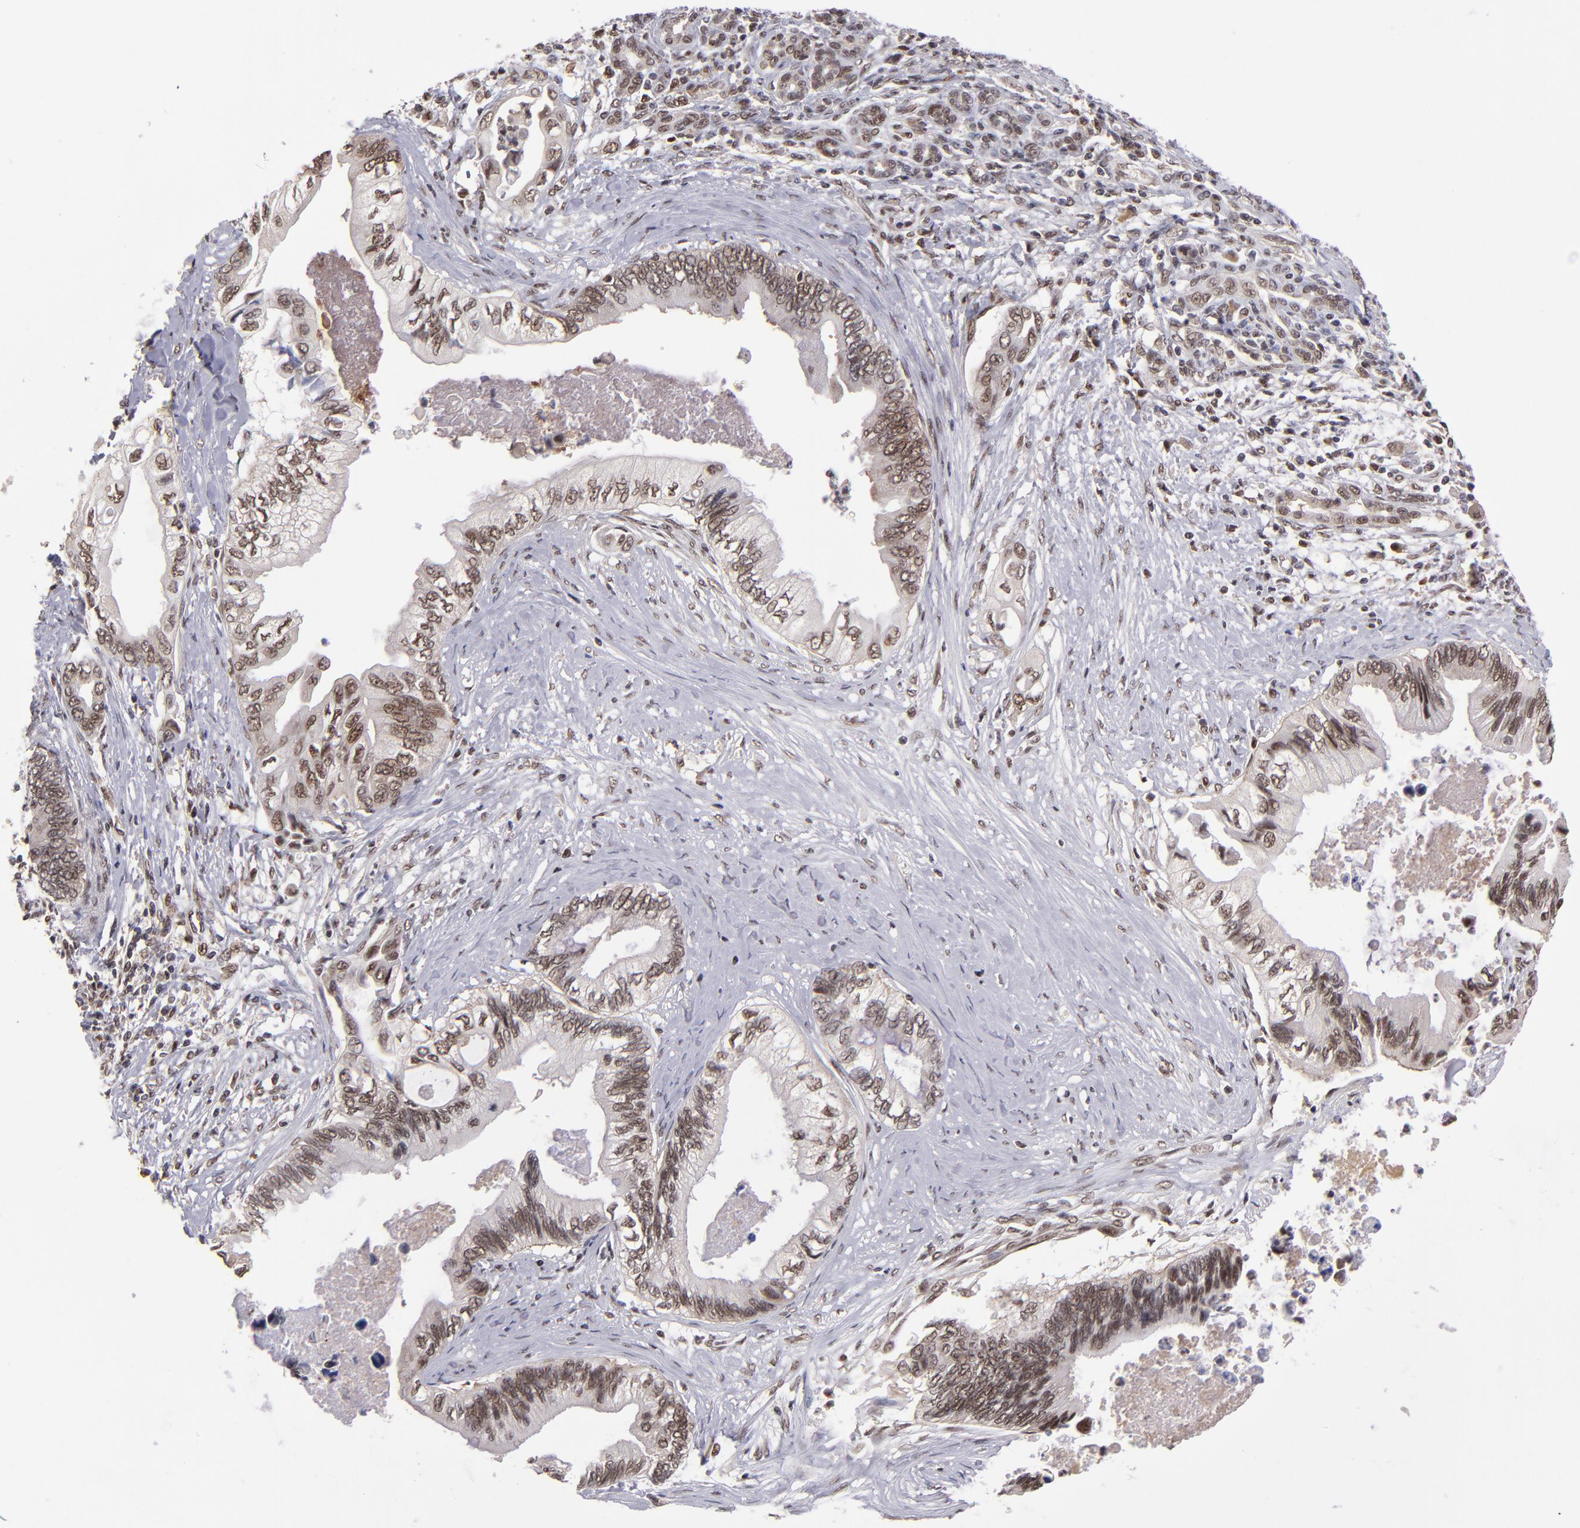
{"staining": {"intensity": "moderate", "quantity": ">75%", "location": "nuclear"}, "tissue": "pancreatic cancer", "cell_type": "Tumor cells", "image_type": "cancer", "snomed": [{"axis": "morphology", "description": "Adenocarcinoma, NOS"}, {"axis": "topography", "description": "Pancreas"}], "caption": "Protein analysis of pancreatic cancer tissue shows moderate nuclear staining in approximately >75% of tumor cells.", "gene": "EP300", "patient": {"sex": "female", "age": 66}}